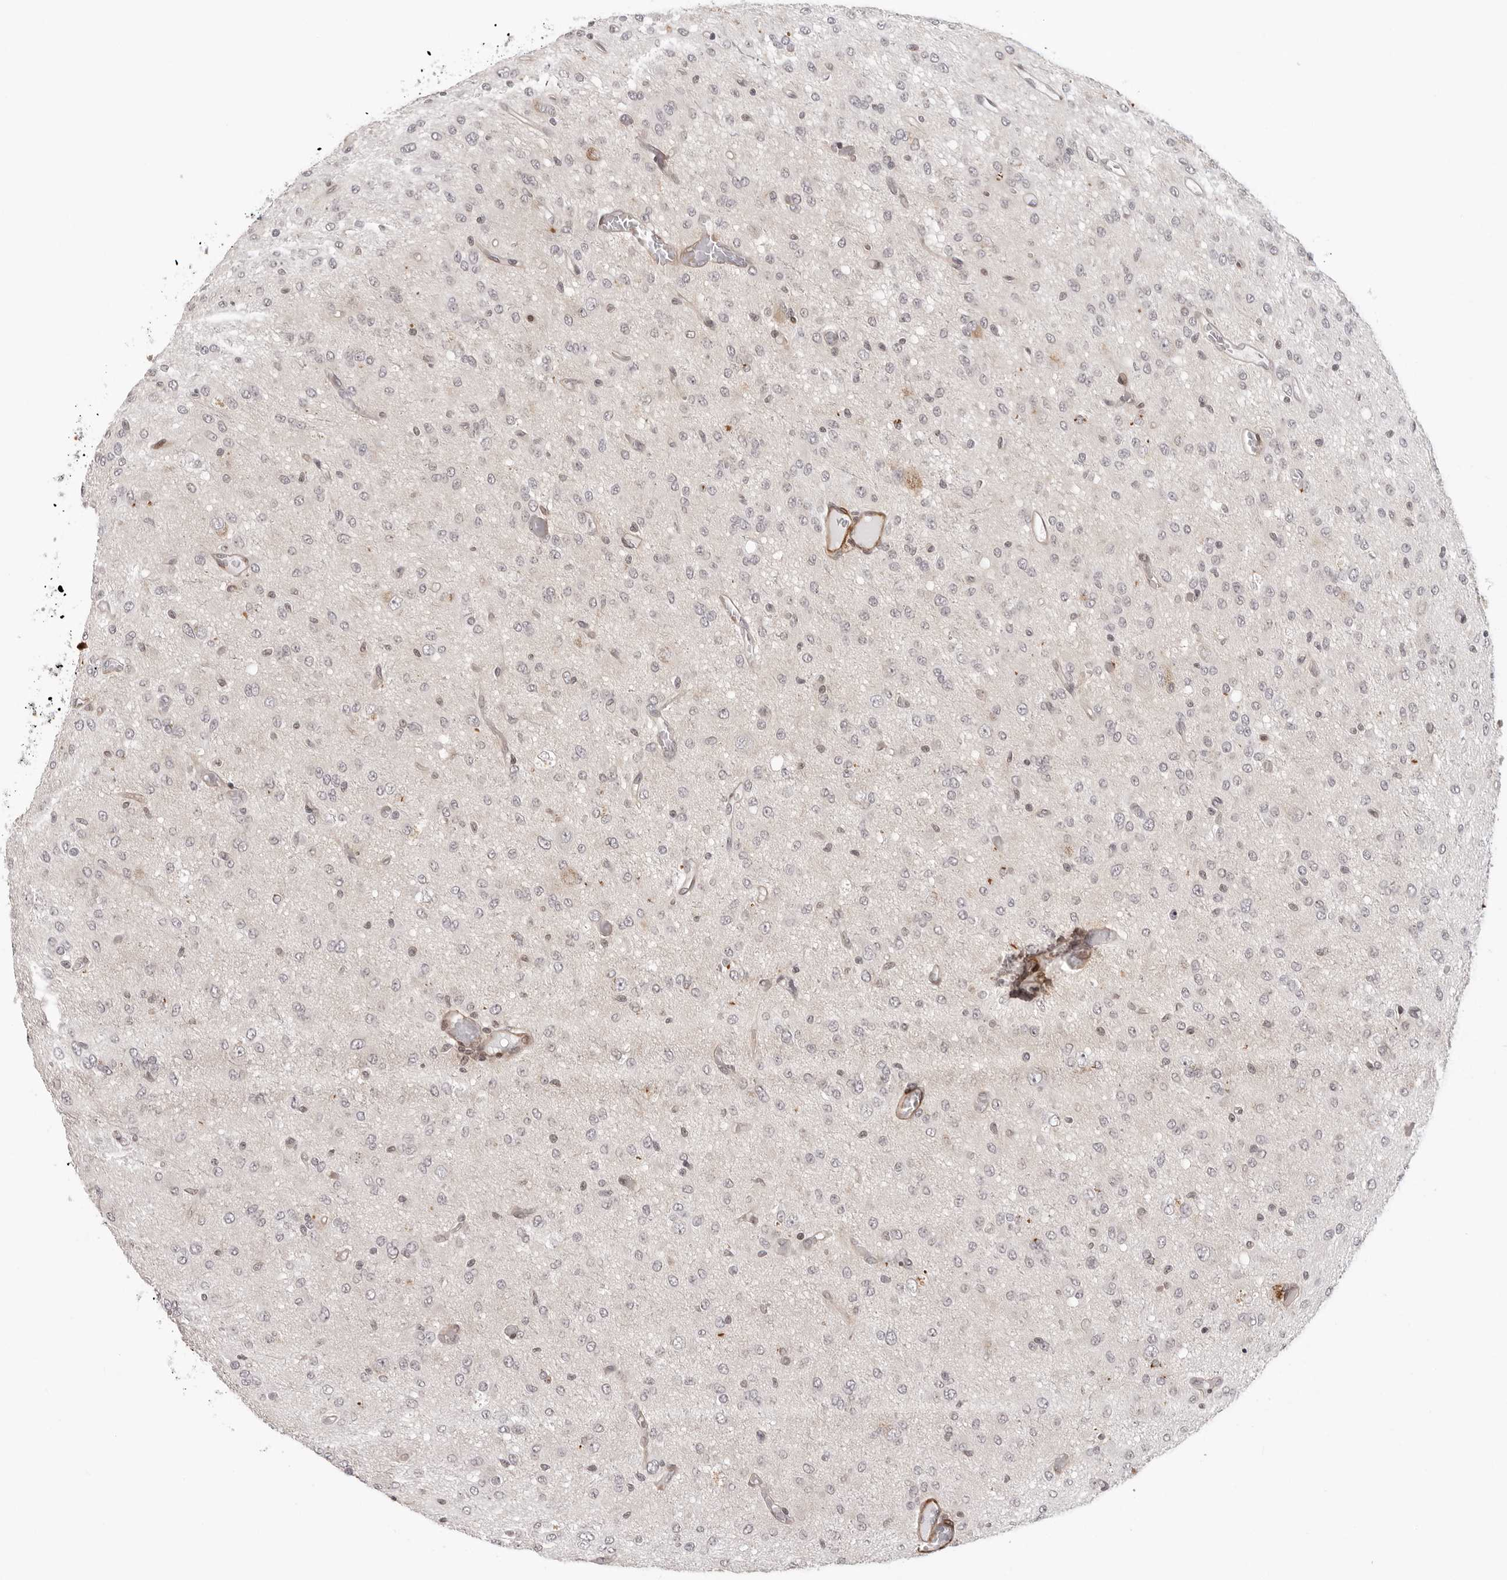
{"staining": {"intensity": "negative", "quantity": "none", "location": "none"}, "tissue": "glioma", "cell_type": "Tumor cells", "image_type": "cancer", "snomed": [{"axis": "morphology", "description": "Glioma, malignant, High grade"}, {"axis": "topography", "description": "Brain"}], "caption": "Human high-grade glioma (malignant) stained for a protein using immunohistochemistry (IHC) reveals no staining in tumor cells.", "gene": "UNK", "patient": {"sex": "female", "age": 59}}